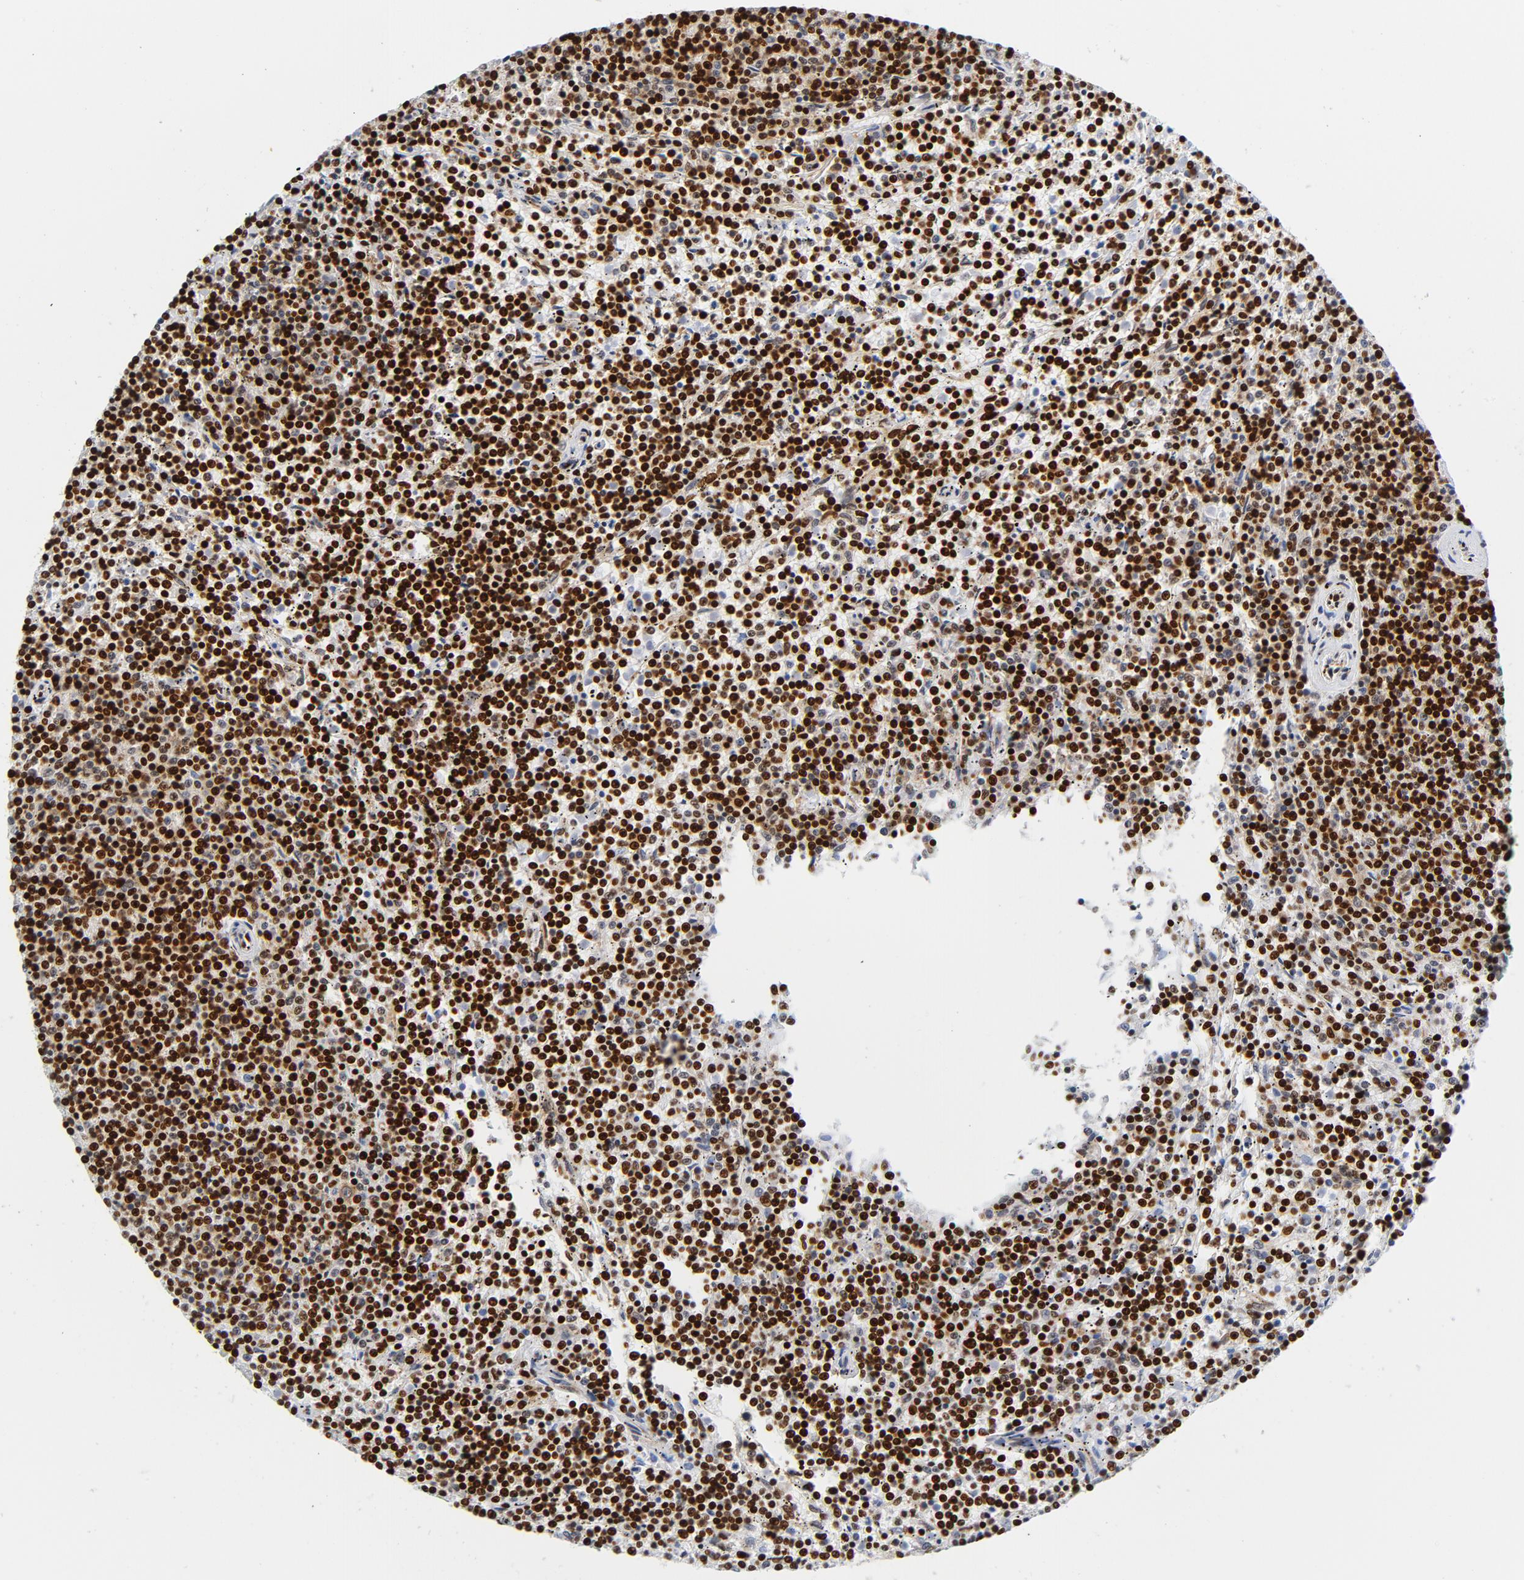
{"staining": {"intensity": "strong", "quantity": ">75%", "location": "nuclear"}, "tissue": "lymphoma", "cell_type": "Tumor cells", "image_type": "cancer", "snomed": [{"axis": "morphology", "description": "Malignant lymphoma, non-Hodgkin's type, Low grade"}, {"axis": "topography", "description": "Spleen"}], "caption": "Protein staining exhibits strong nuclear expression in about >75% of tumor cells in lymphoma.", "gene": "XRCC5", "patient": {"sex": "female", "age": 50}}